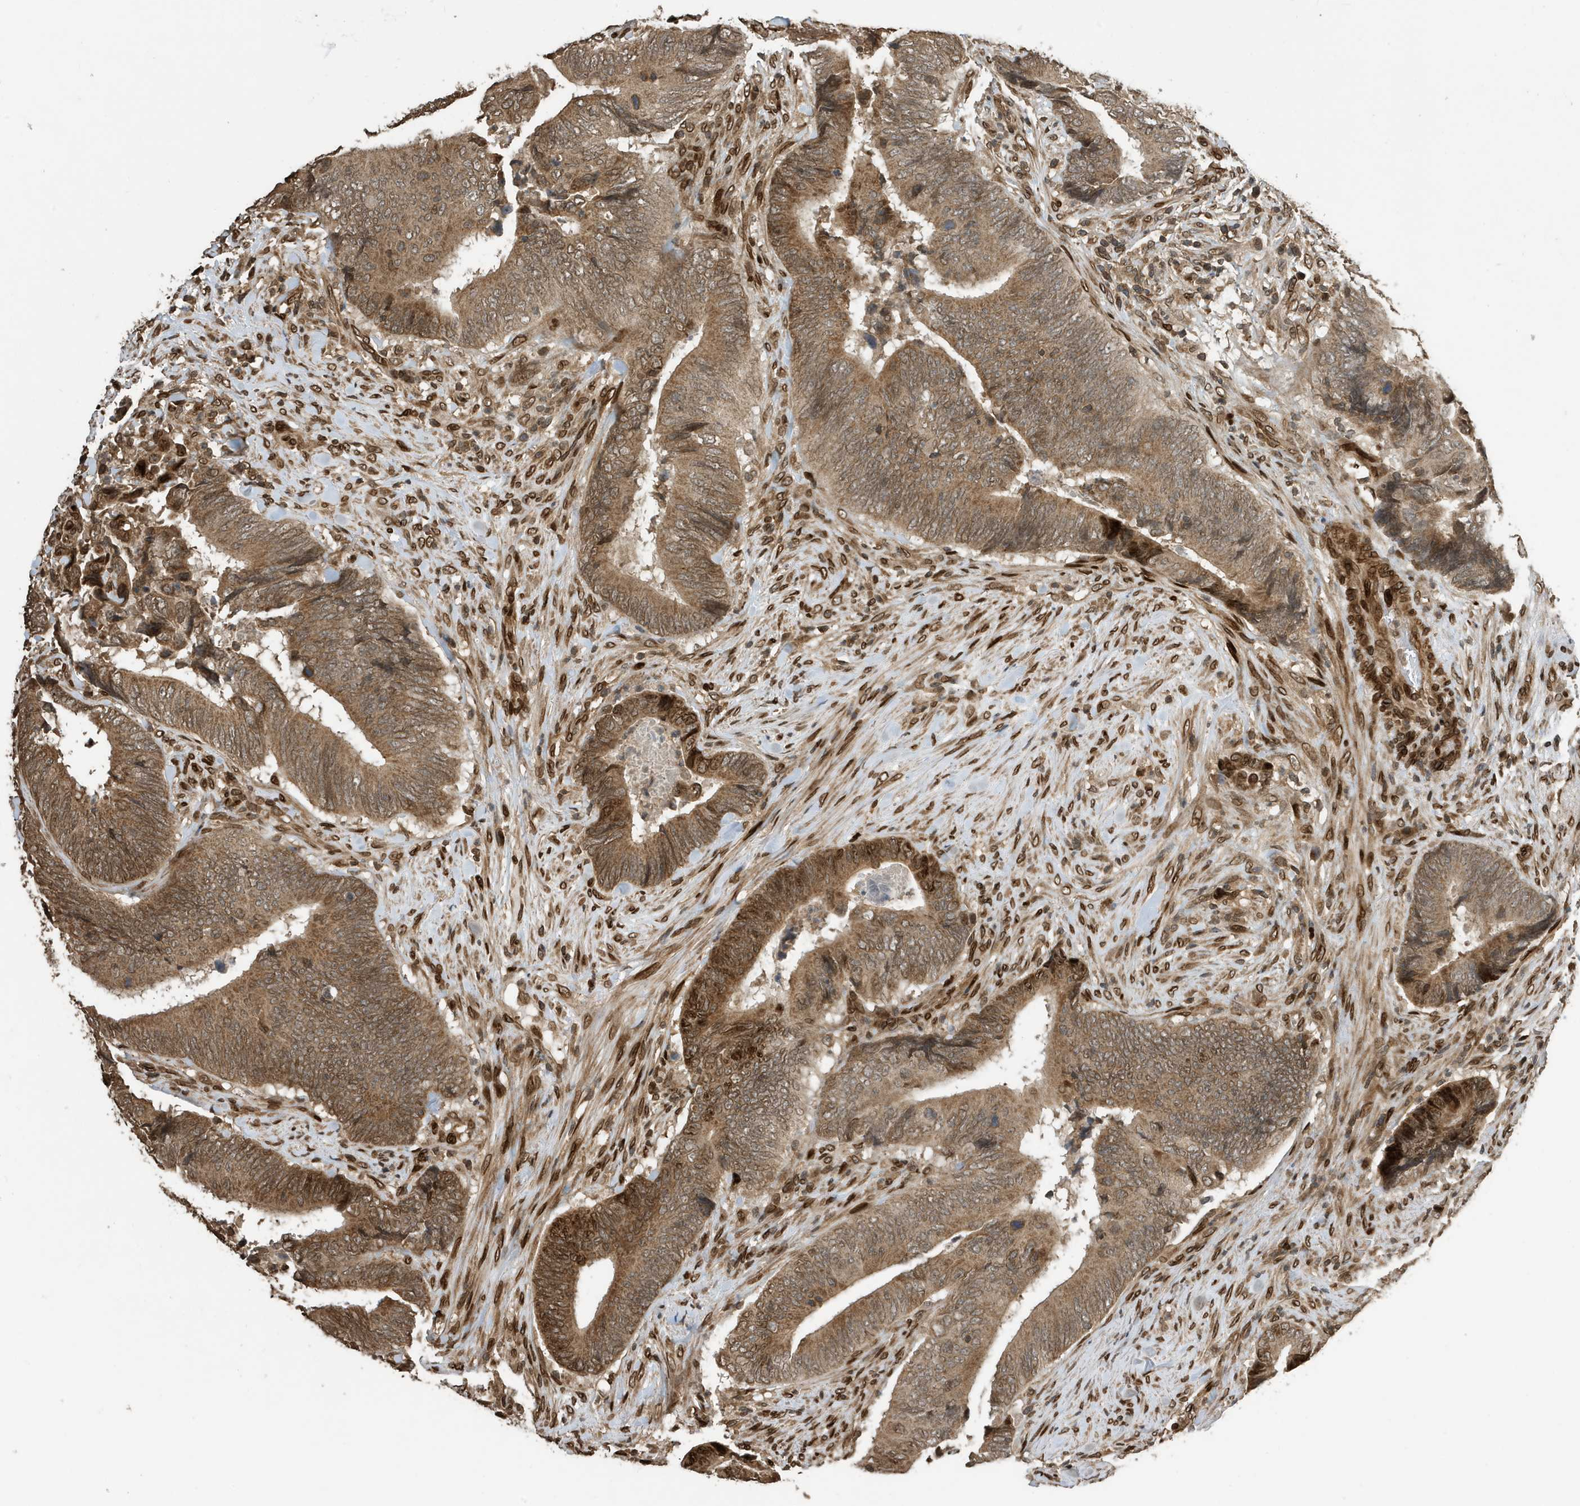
{"staining": {"intensity": "moderate", "quantity": ">75%", "location": "cytoplasmic/membranous,nuclear"}, "tissue": "colorectal cancer", "cell_type": "Tumor cells", "image_type": "cancer", "snomed": [{"axis": "morphology", "description": "Normal tissue, NOS"}, {"axis": "morphology", "description": "Adenocarcinoma, NOS"}, {"axis": "topography", "description": "Colon"}], "caption": "Immunohistochemical staining of colorectal cancer (adenocarcinoma) displays moderate cytoplasmic/membranous and nuclear protein staining in about >75% of tumor cells.", "gene": "DUSP18", "patient": {"sex": "male", "age": 56}}